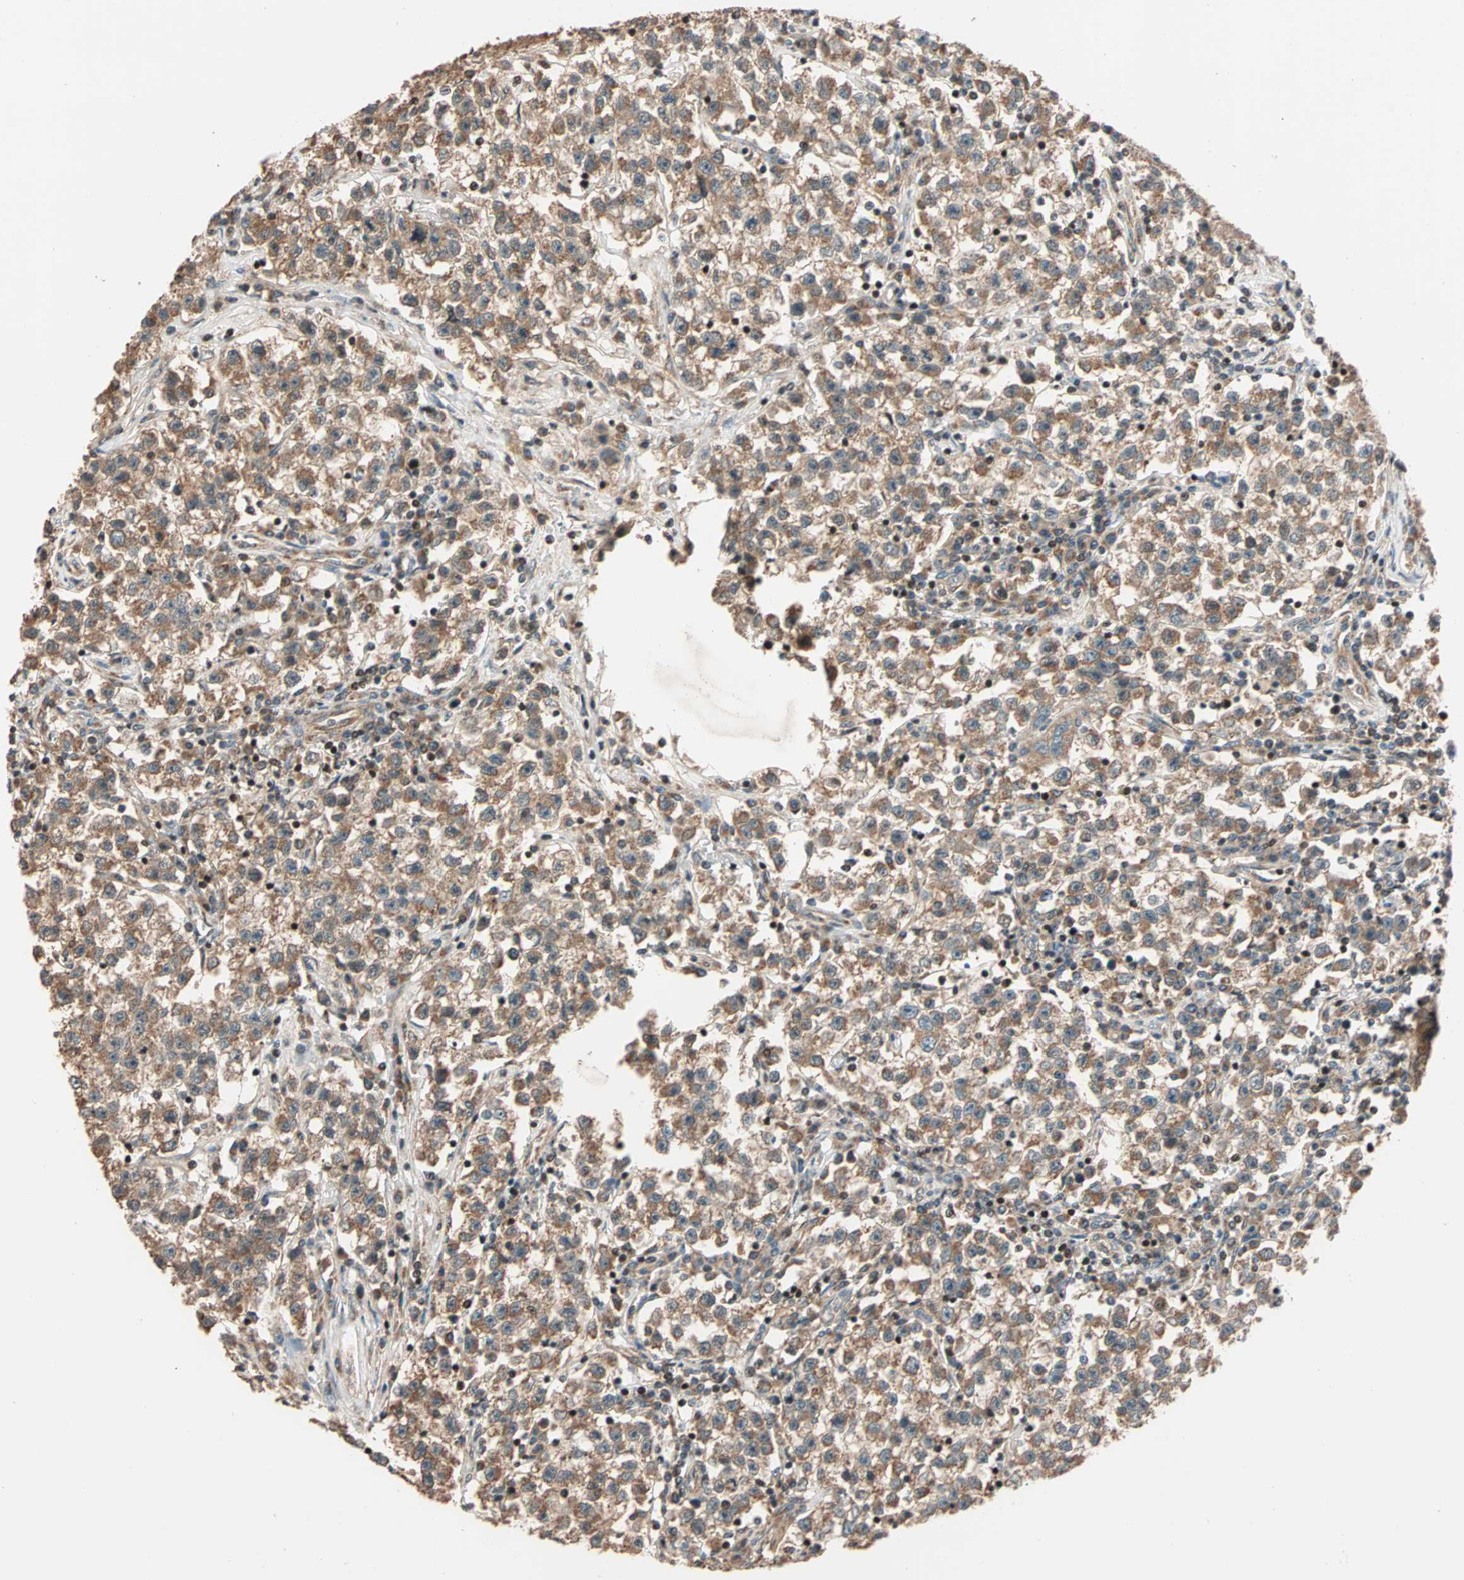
{"staining": {"intensity": "moderate", "quantity": ">75%", "location": "cytoplasmic/membranous"}, "tissue": "testis cancer", "cell_type": "Tumor cells", "image_type": "cancer", "snomed": [{"axis": "morphology", "description": "Seminoma, NOS"}, {"axis": "topography", "description": "Testis"}], "caption": "Seminoma (testis) tissue reveals moderate cytoplasmic/membranous expression in approximately >75% of tumor cells, visualized by immunohistochemistry.", "gene": "HECW1", "patient": {"sex": "male", "age": 22}}